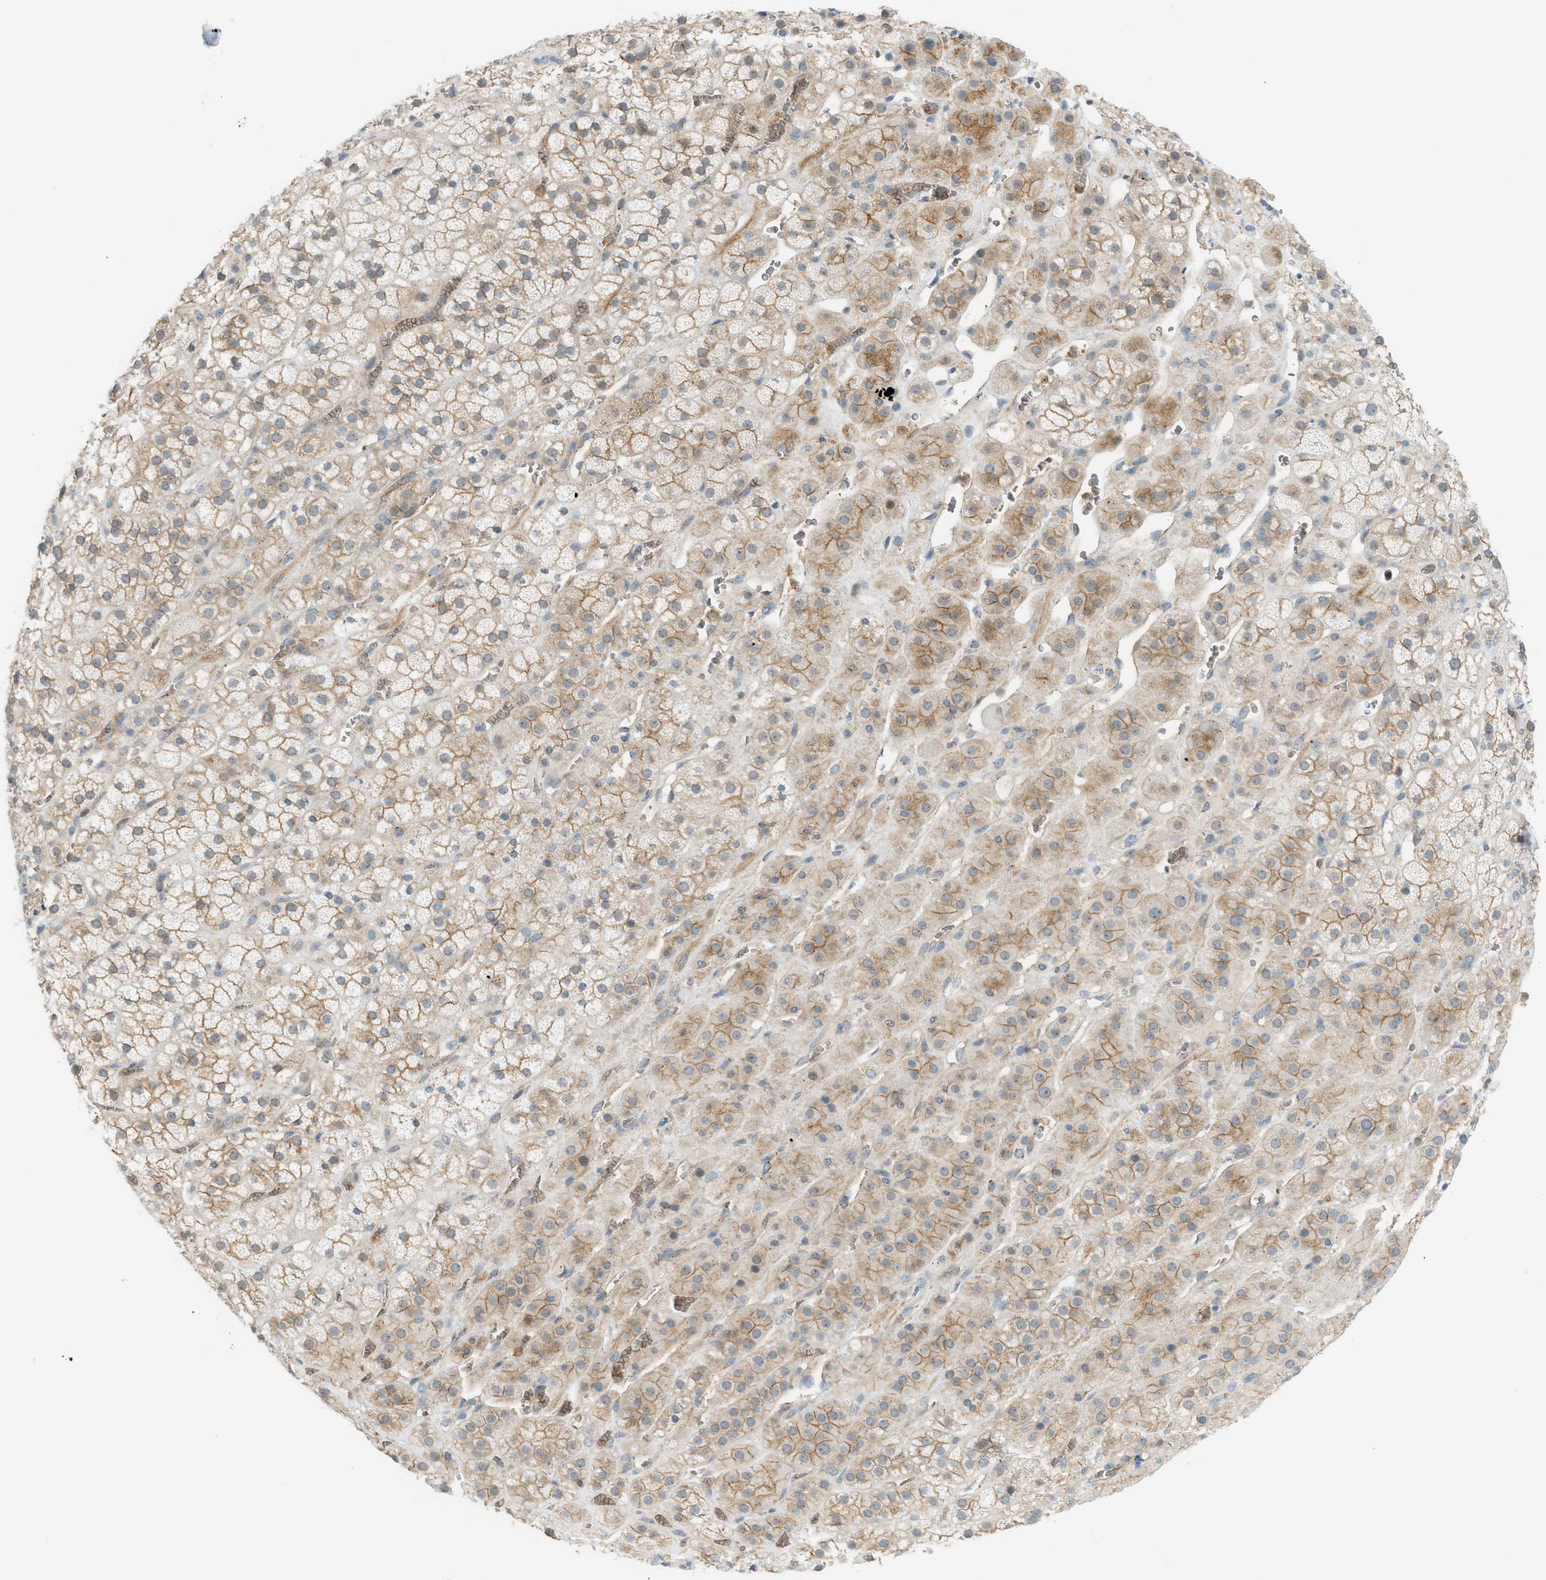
{"staining": {"intensity": "moderate", "quantity": ">75%", "location": "cytoplasmic/membranous"}, "tissue": "adrenal gland", "cell_type": "Glandular cells", "image_type": "normal", "snomed": [{"axis": "morphology", "description": "Normal tissue, NOS"}, {"axis": "topography", "description": "Adrenal gland"}], "caption": "Glandular cells show medium levels of moderate cytoplasmic/membranous staining in approximately >75% of cells in unremarkable human adrenal gland.", "gene": "GRK6", "patient": {"sex": "male", "age": 56}}